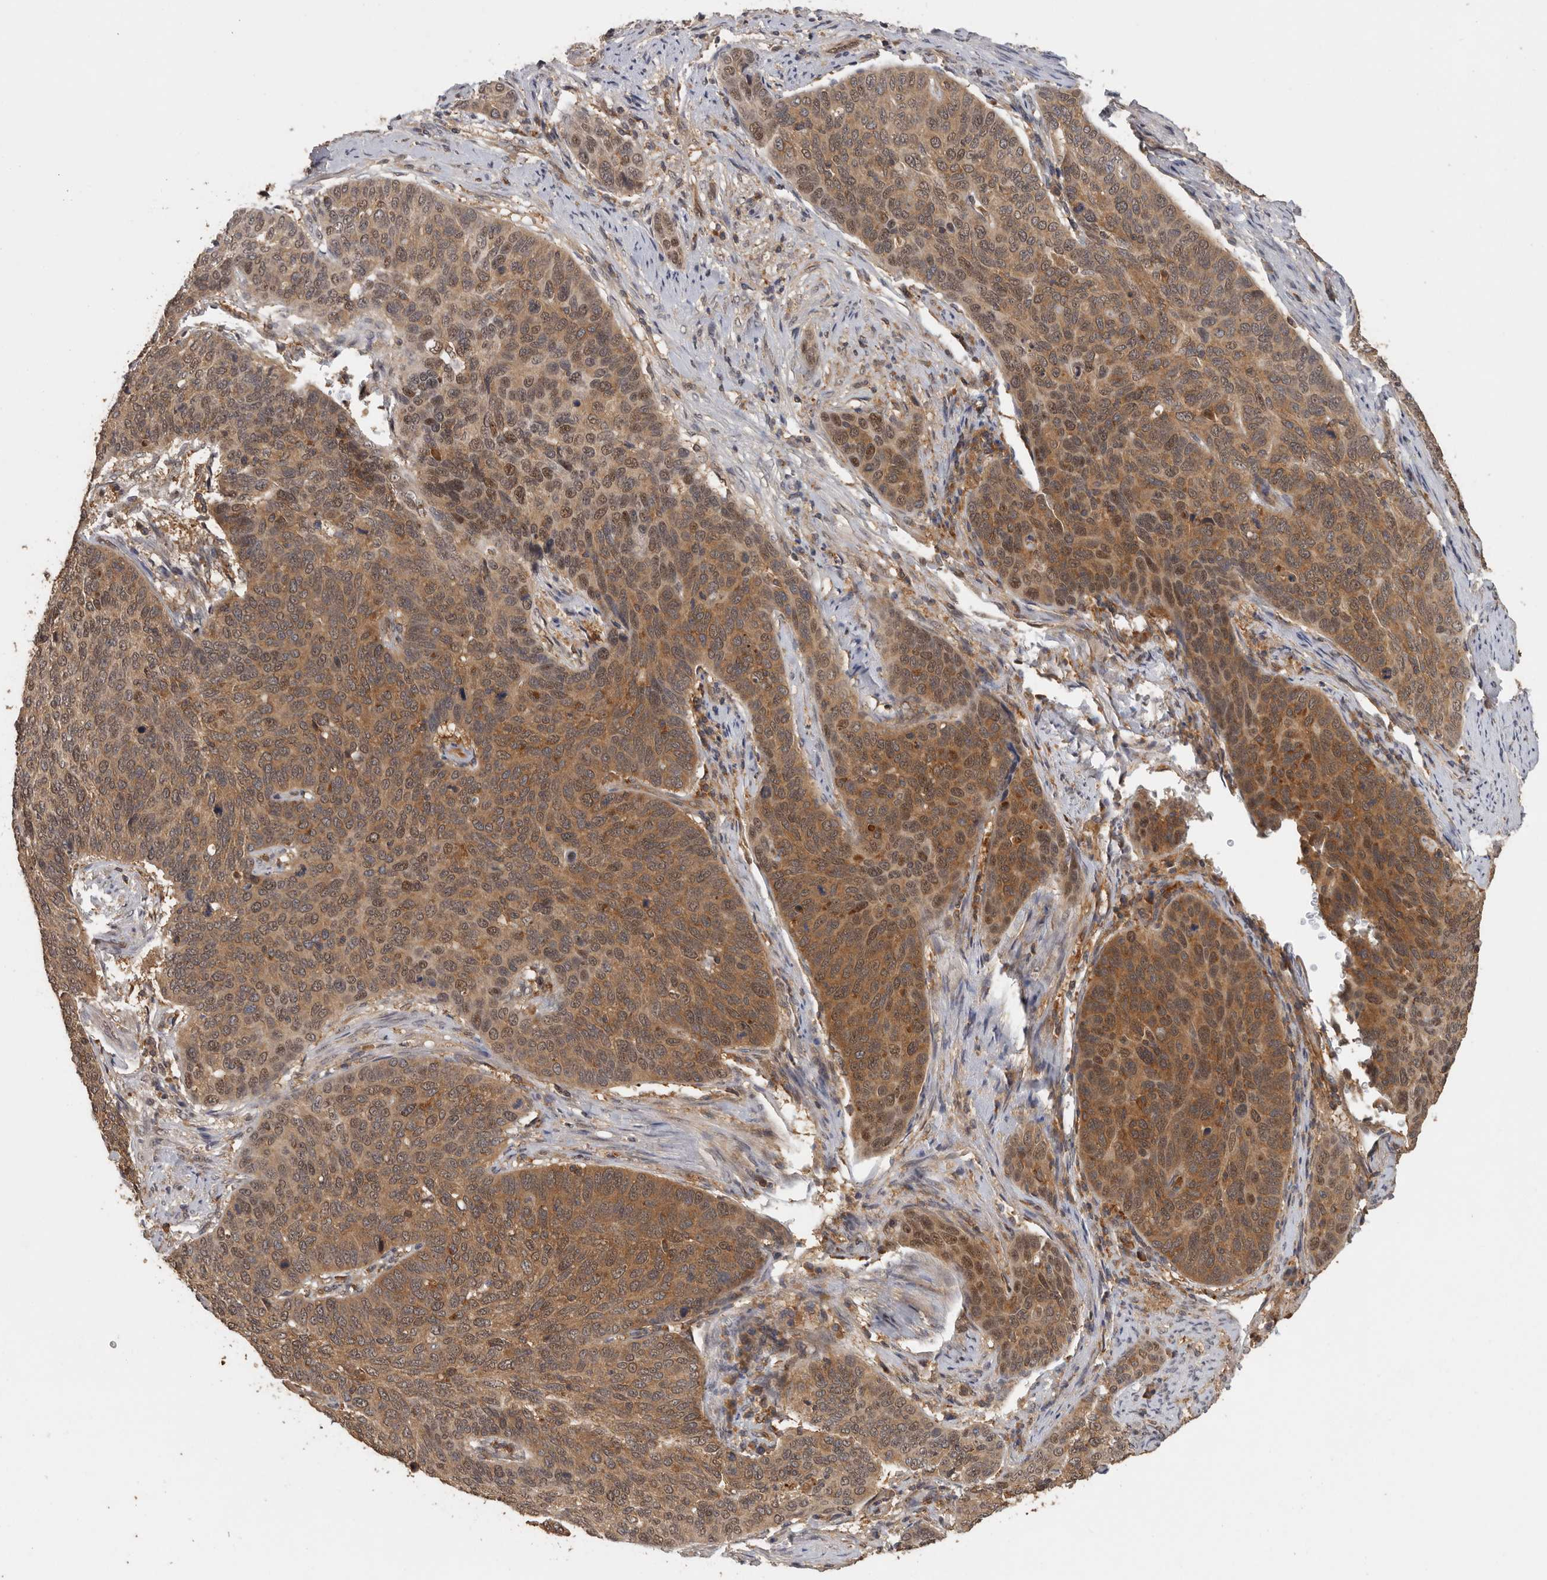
{"staining": {"intensity": "moderate", "quantity": ">75%", "location": "cytoplasmic/membranous,nuclear"}, "tissue": "cervical cancer", "cell_type": "Tumor cells", "image_type": "cancer", "snomed": [{"axis": "morphology", "description": "Squamous cell carcinoma, NOS"}, {"axis": "topography", "description": "Cervix"}], "caption": "Tumor cells reveal medium levels of moderate cytoplasmic/membranous and nuclear staining in about >75% of cells in human cervical cancer.", "gene": "CCT8", "patient": {"sex": "female", "age": 60}}